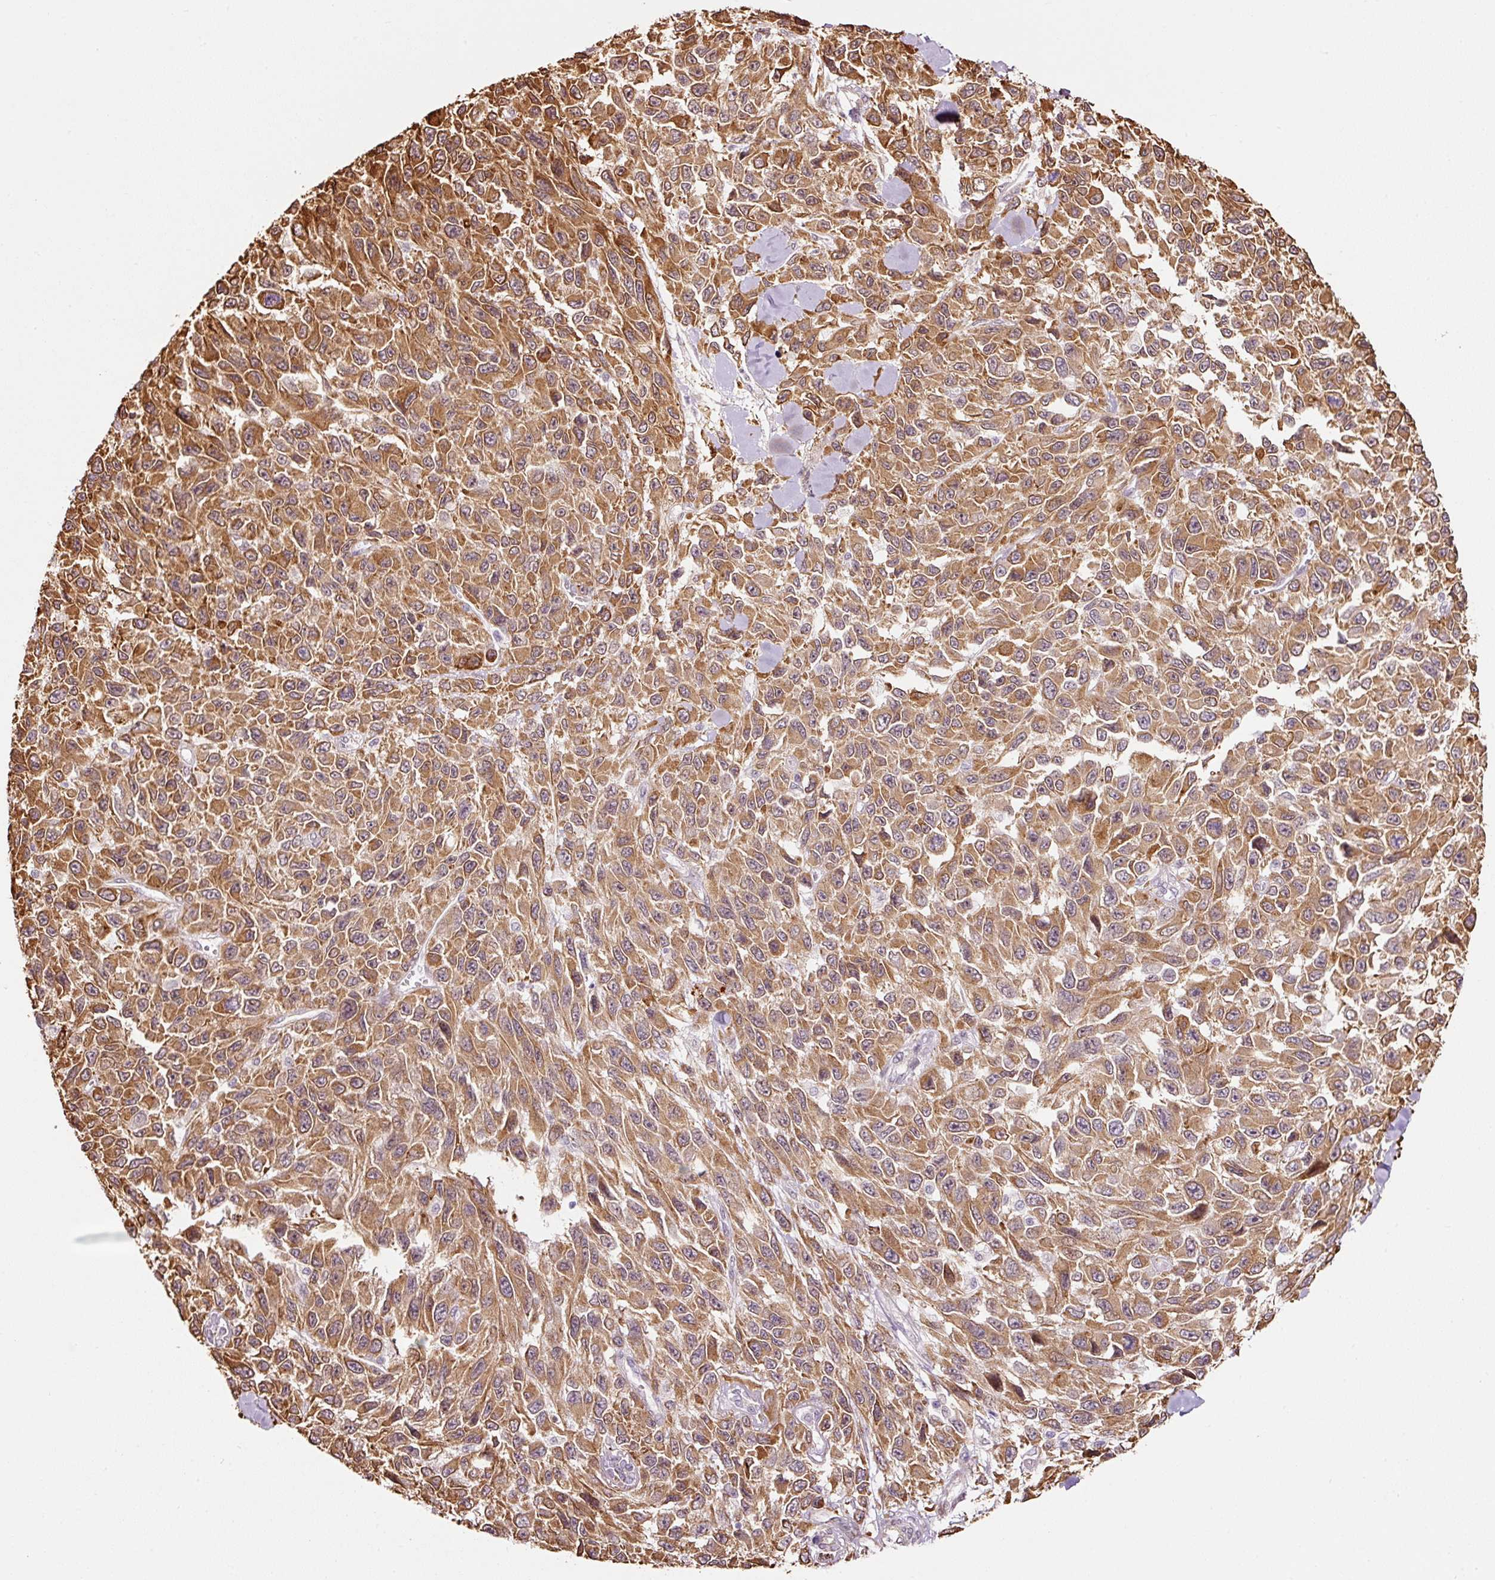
{"staining": {"intensity": "moderate", "quantity": ">75%", "location": "cytoplasmic/membranous"}, "tissue": "melanoma", "cell_type": "Tumor cells", "image_type": "cancer", "snomed": [{"axis": "morphology", "description": "Malignant melanoma, NOS"}, {"axis": "topography", "description": "Skin"}], "caption": "Immunohistochemistry (IHC) (DAB) staining of human melanoma reveals moderate cytoplasmic/membranous protein positivity in about >75% of tumor cells.", "gene": "ETF1", "patient": {"sex": "female", "age": 96}}